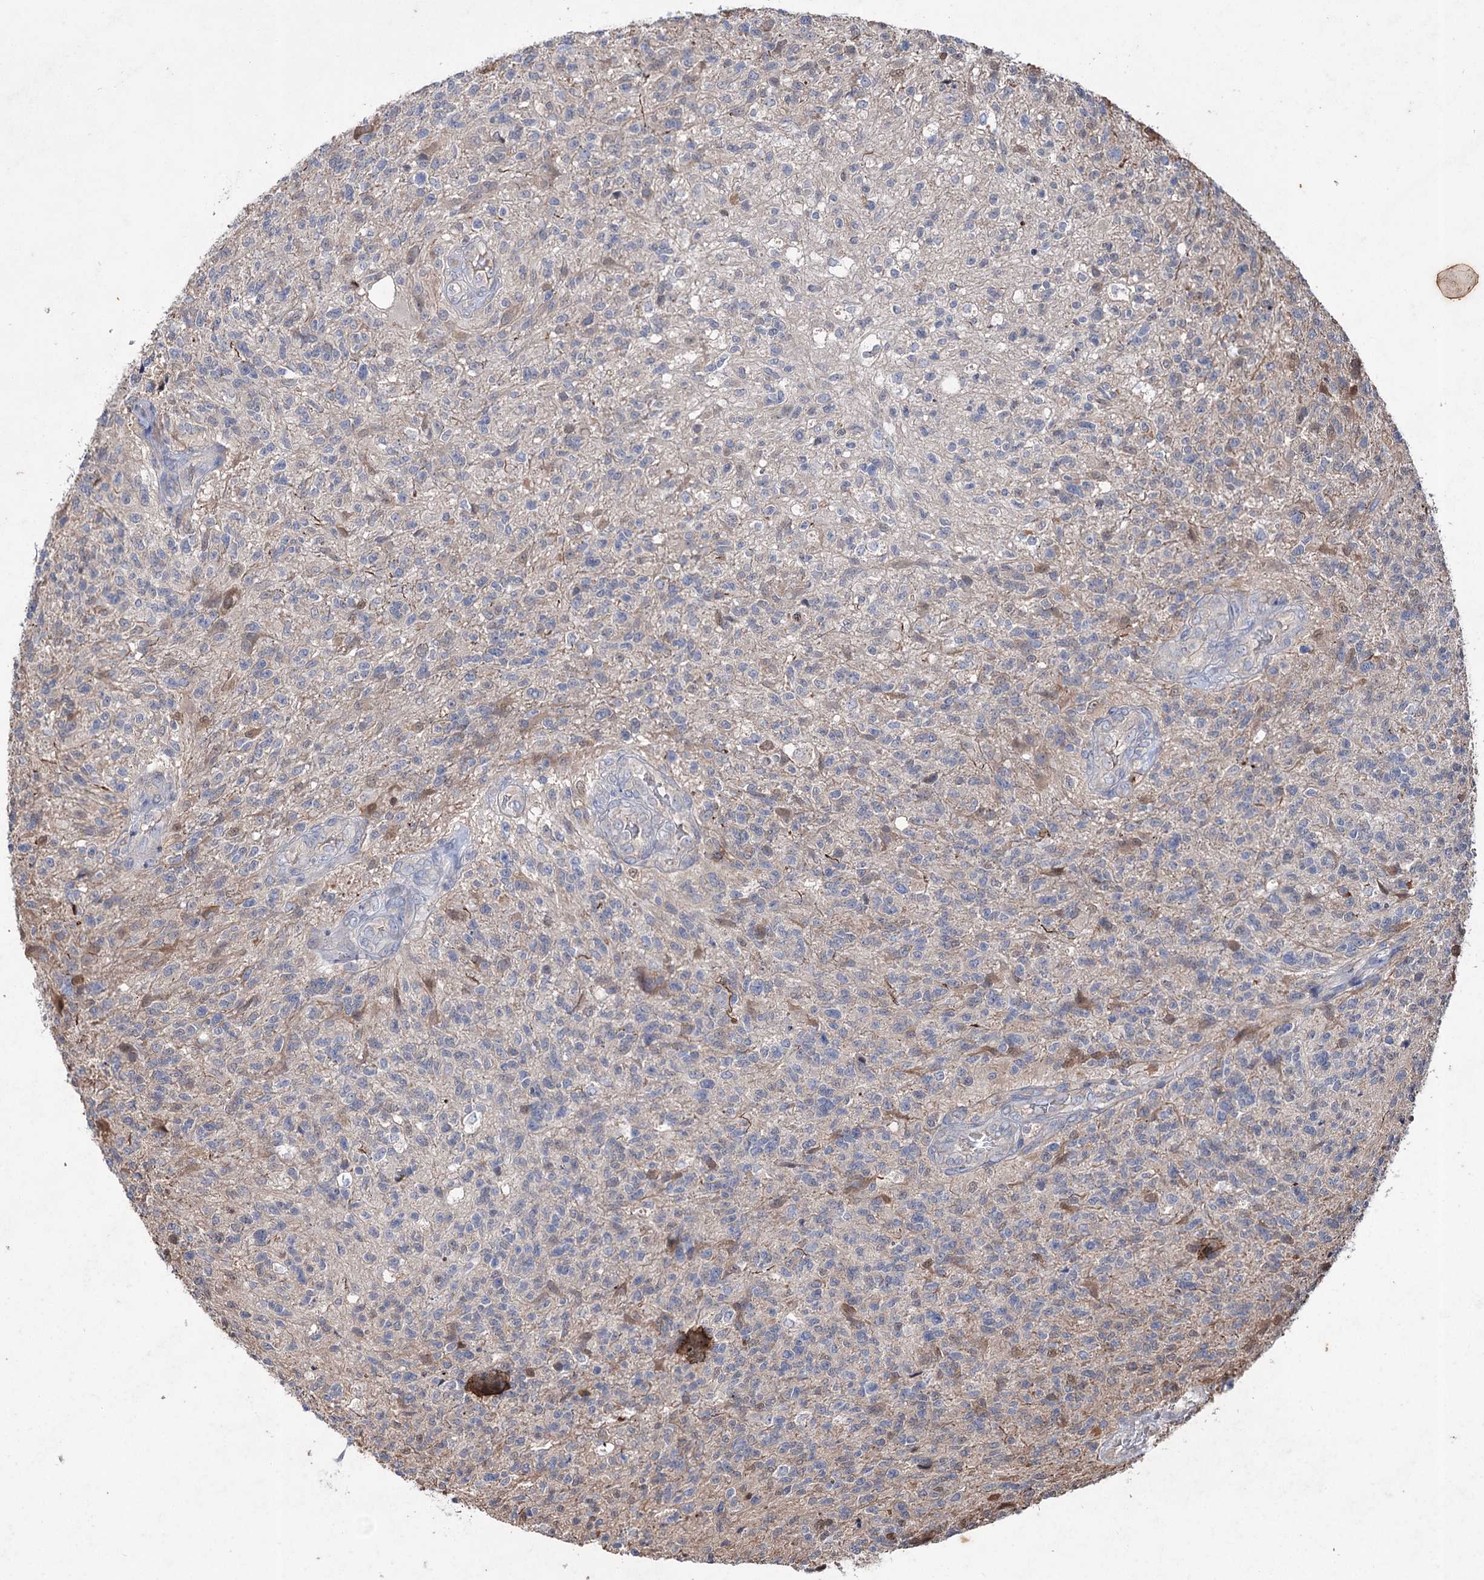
{"staining": {"intensity": "weak", "quantity": "<25%", "location": "cytoplasmic/membranous"}, "tissue": "glioma", "cell_type": "Tumor cells", "image_type": "cancer", "snomed": [{"axis": "morphology", "description": "Glioma, malignant, High grade"}, {"axis": "topography", "description": "Brain"}], "caption": "Human glioma stained for a protein using immunohistochemistry exhibits no positivity in tumor cells.", "gene": "PTPN3", "patient": {"sex": "male", "age": 56}}